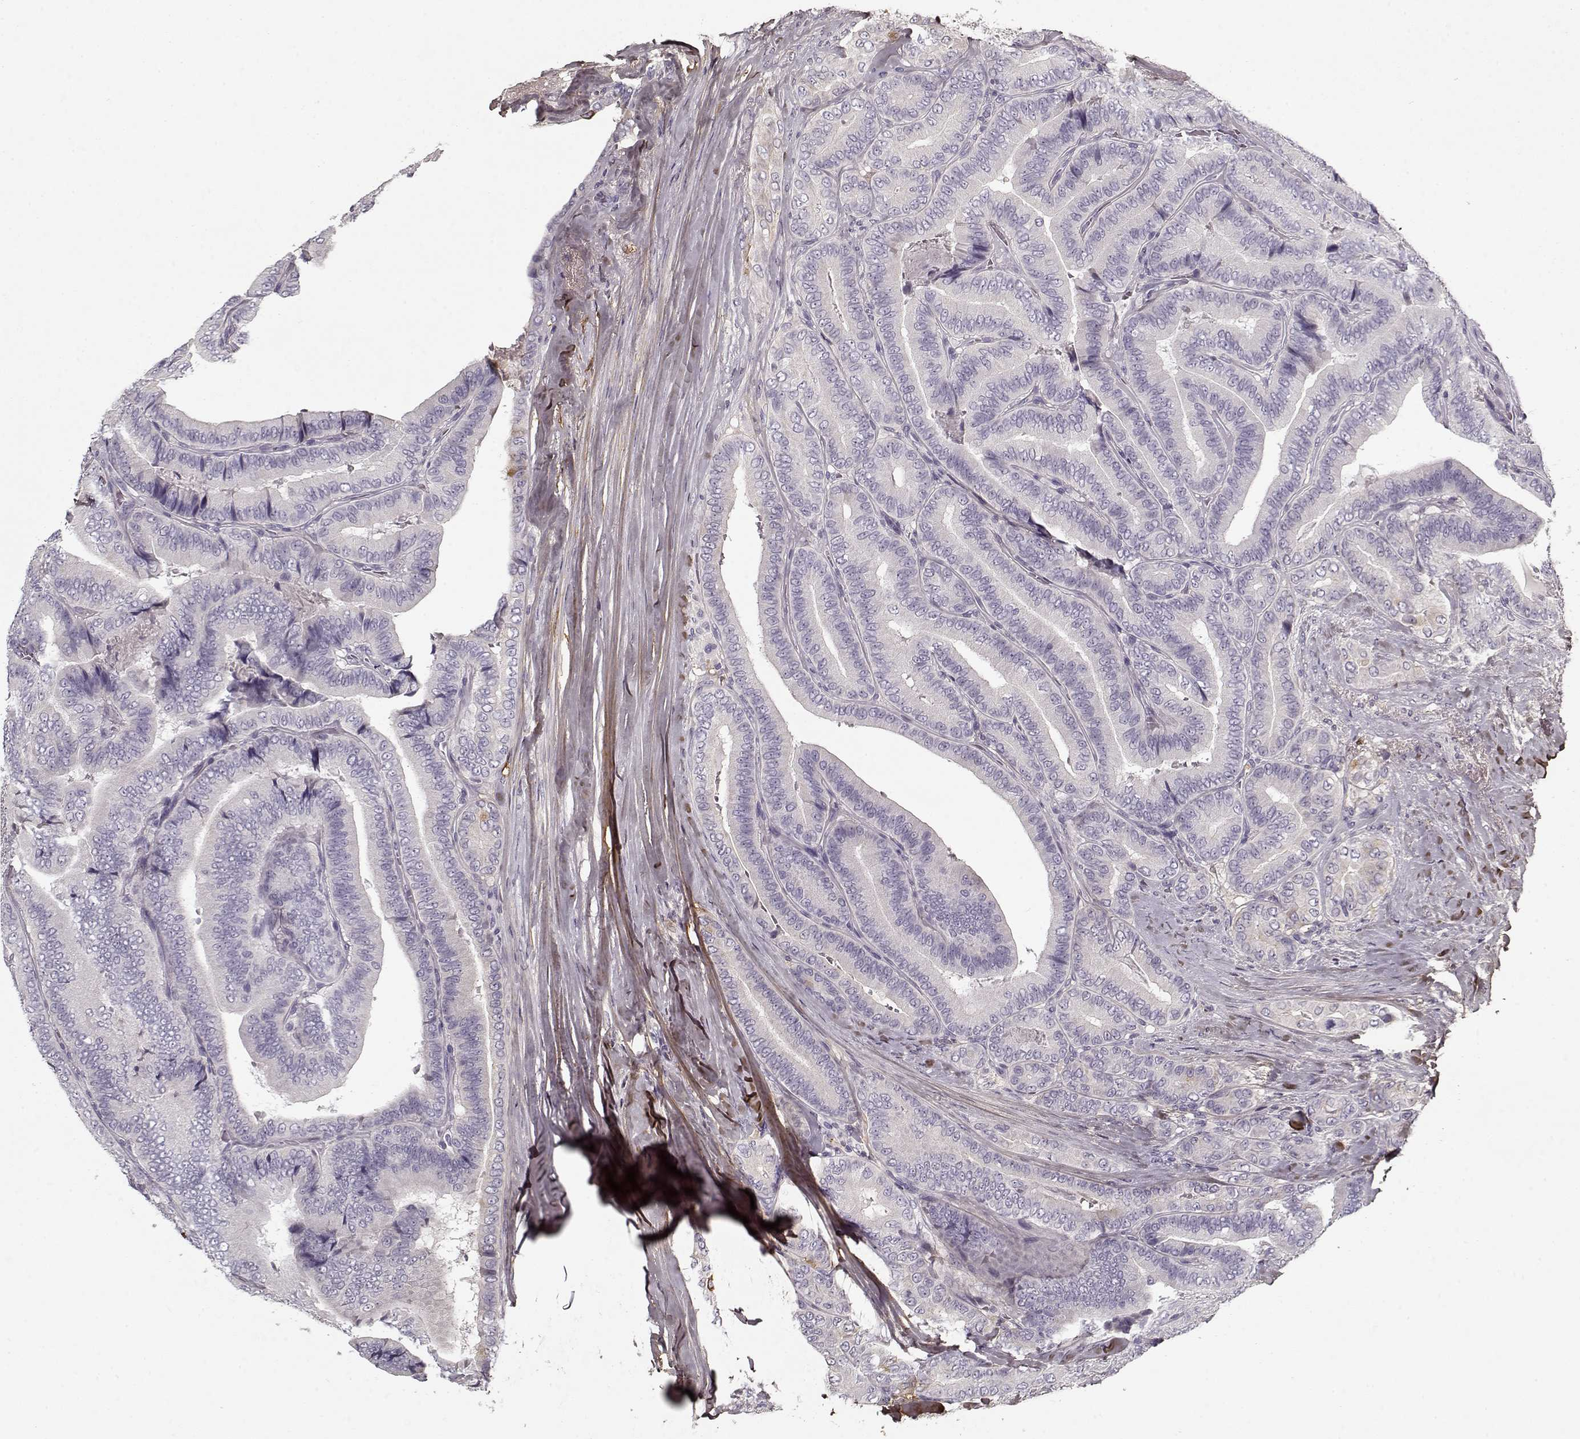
{"staining": {"intensity": "negative", "quantity": "none", "location": "none"}, "tissue": "thyroid cancer", "cell_type": "Tumor cells", "image_type": "cancer", "snomed": [{"axis": "morphology", "description": "Papillary adenocarcinoma, NOS"}, {"axis": "topography", "description": "Thyroid gland"}], "caption": "Image shows no protein expression in tumor cells of thyroid cancer (papillary adenocarcinoma) tissue.", "gene": "LUM", "patient": {"sex": "male", "age": 61}}